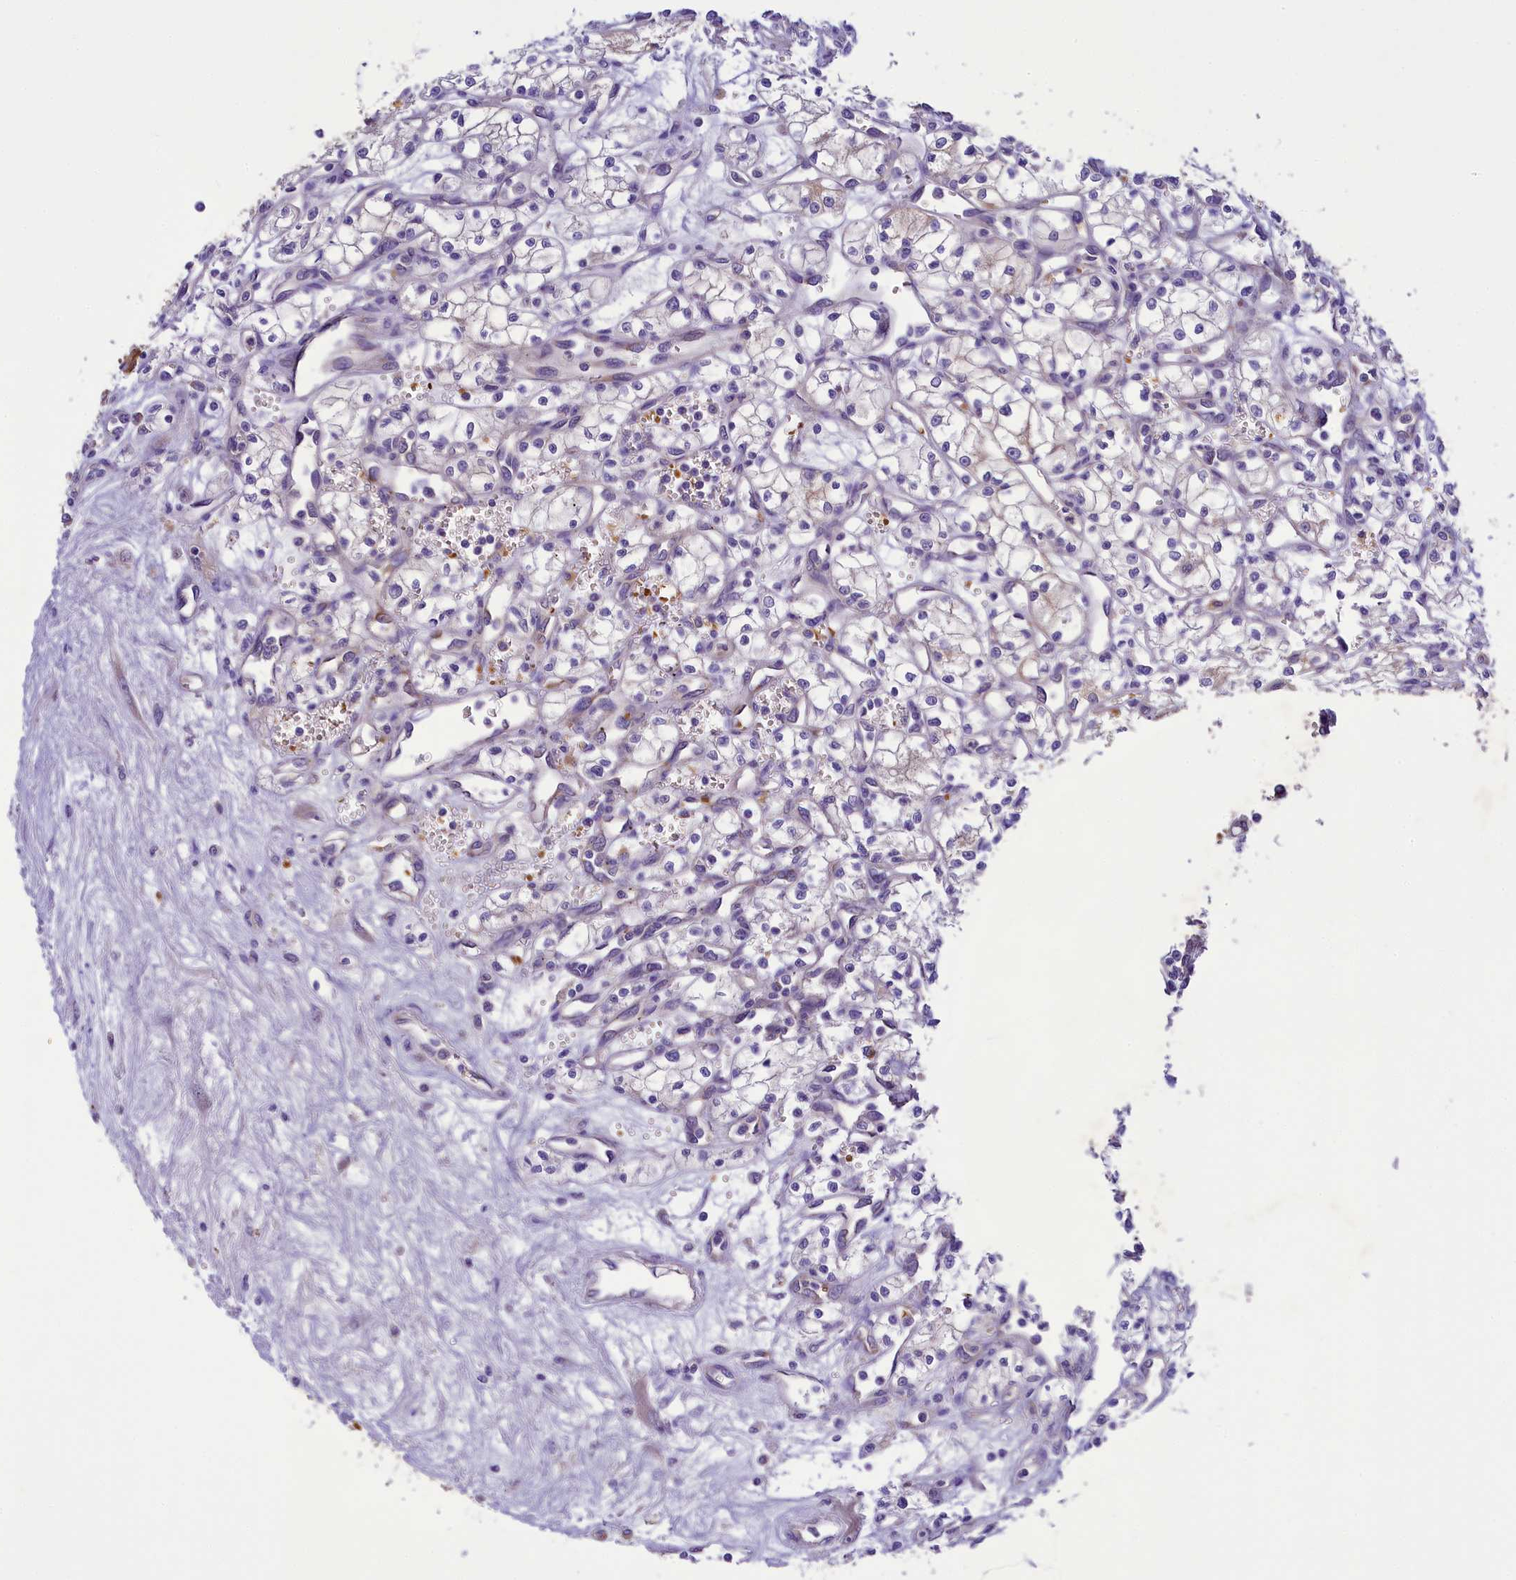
{"staining": {"intensity": "negative", "quantity": "none", "location": "none"}, "tissue": "renal cancer", "cell_type": "Tumor cells", "image_type": "cancer", "snomed": [{"axis": "morphology", "description": "Adenocarcinoma, NOS"}, {"axis": "topography", "description": "Kidney"}], "caption": "The photomicrograph displays no staining of tumor cells in renal adenocarcinoma.", "gene": "LARP4", "patient": {"sex": "male", "age": 59}}